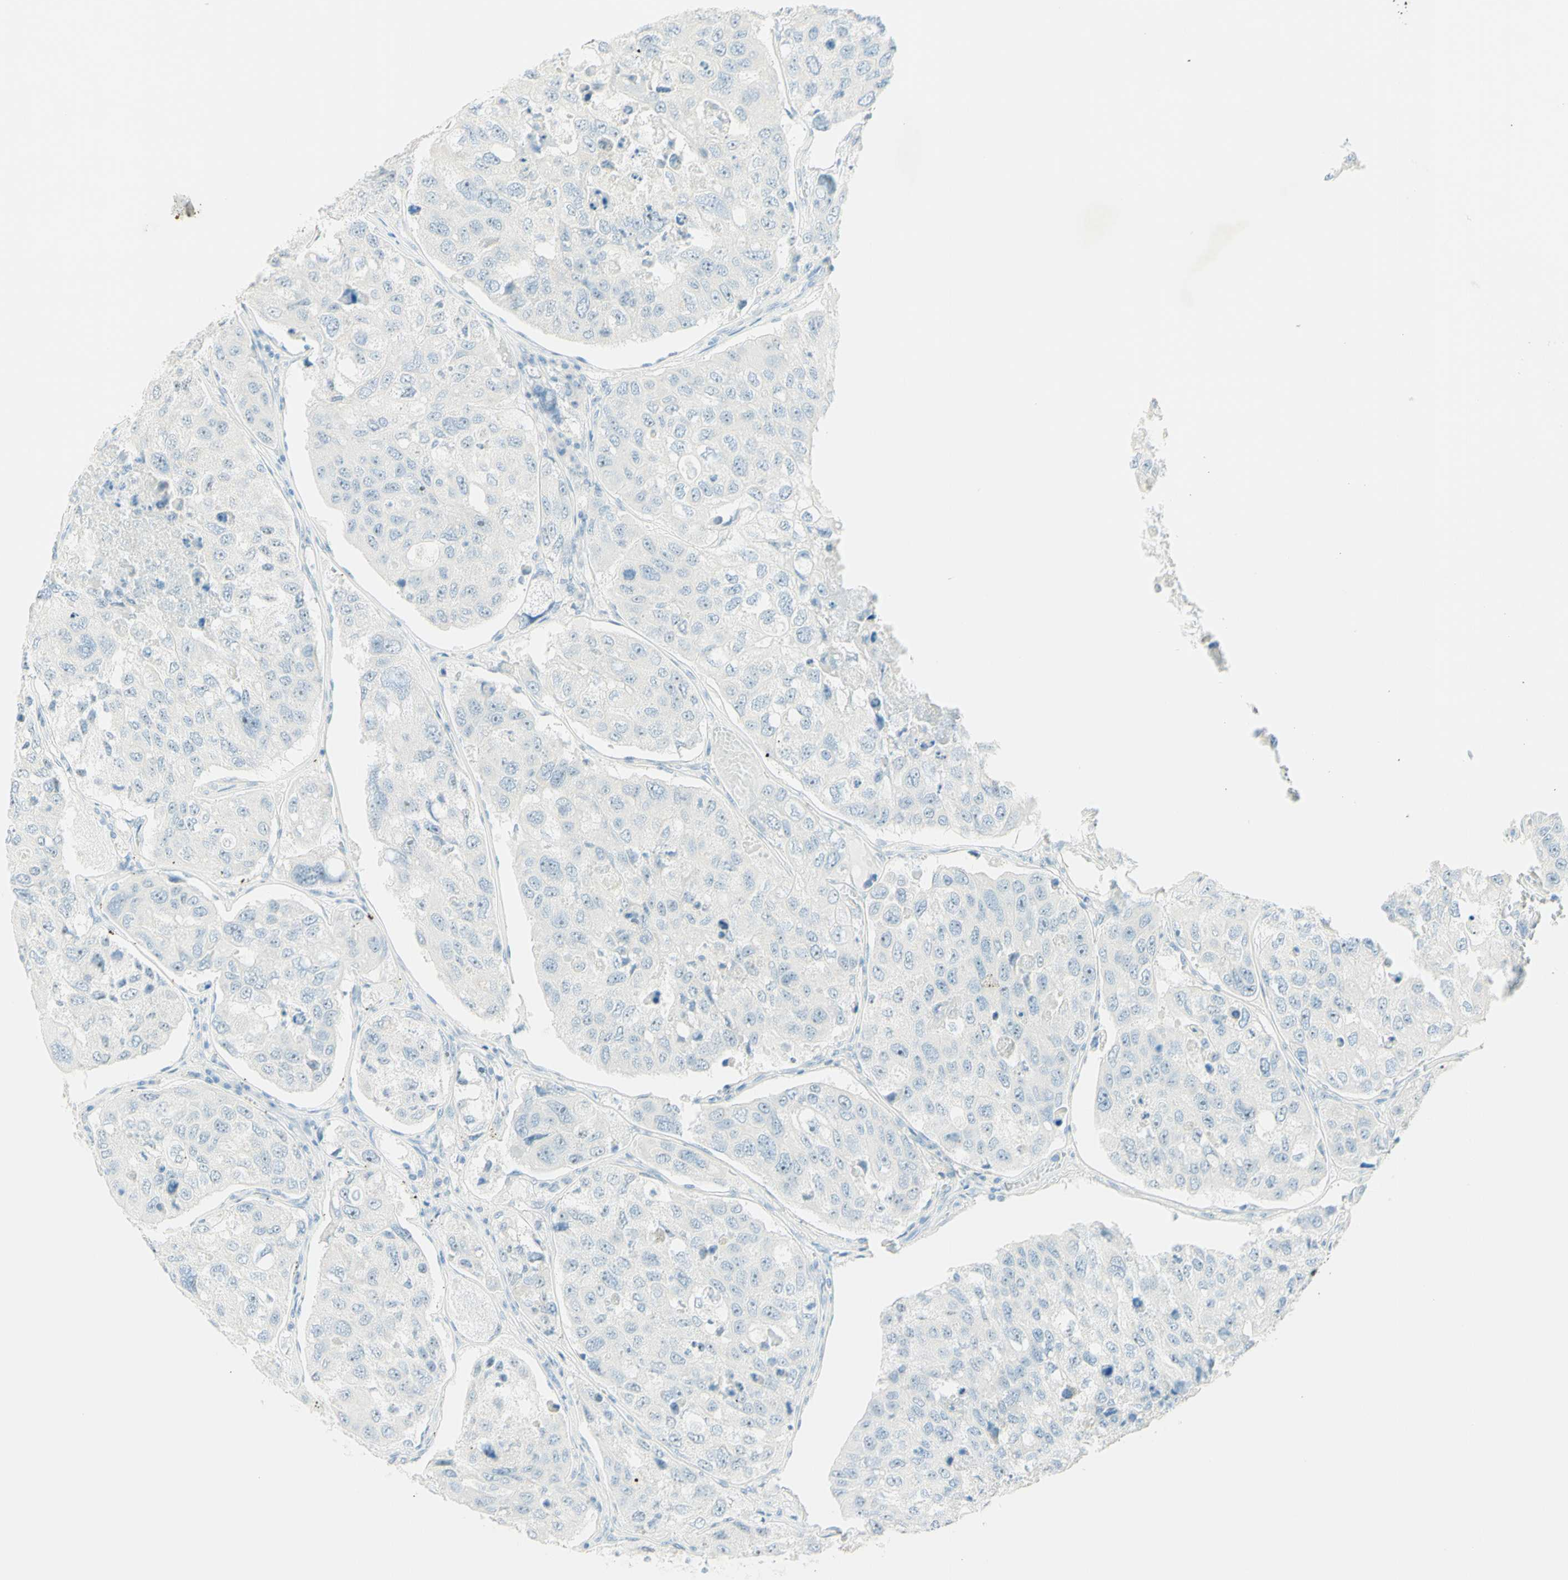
{"staining": {"intensity": "negative", "quantity": "none", "location": "none"}, "tissue": "urothelial cancer", "cell_type": "Tumor cells", "image_type": "cancer", "snomed": [{"axis": "morphology", "description": "Urothelial carcinoma, High grade"}, {"axis": "topography", "description": "Lymph node"}, {"axis": "topography", "description": "Urinary bladder"}], "caption": "High power microscopy image of an IHC image of urothelial cancer, revealing no significant staining in tumor cells.", "gene": "FMR1NB", "patient": {"sex": "male", "age": 51}}